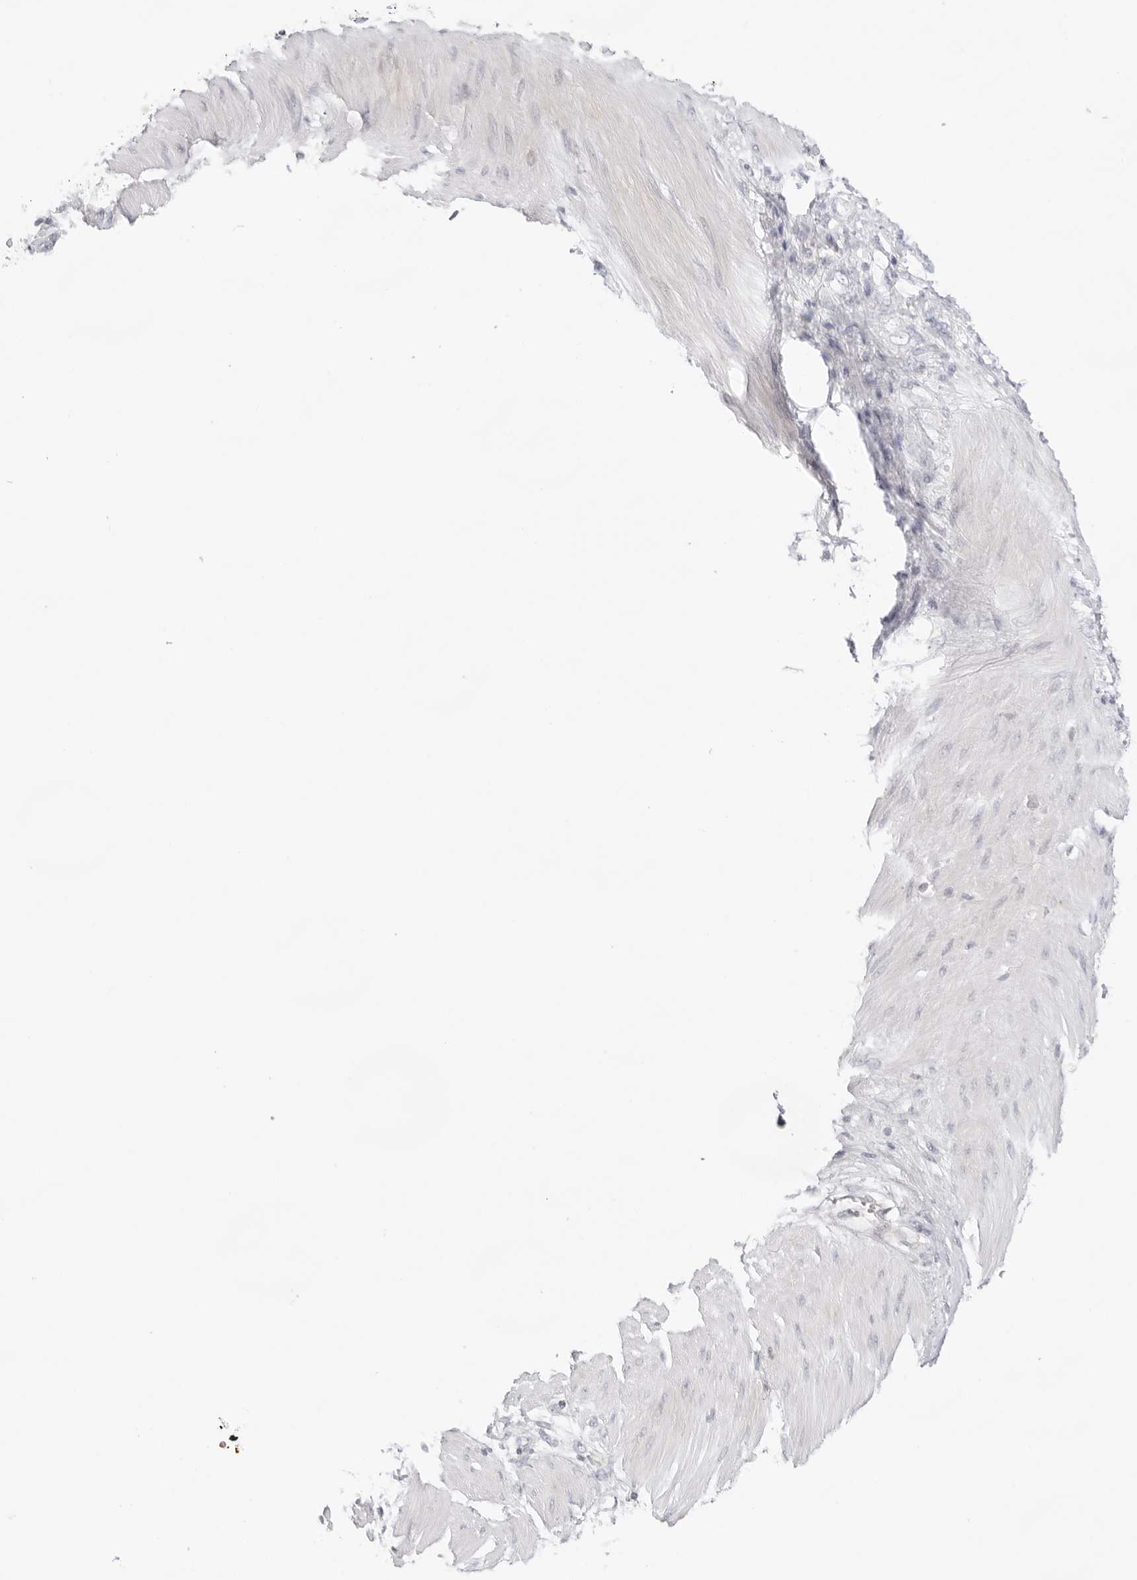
{"staining": {"intensity": "negative", "quantity": "none", "location": "none"}, "tissue": "stomach cancer", "cell_type": "Tumor cells", "image_type": "cancer", "snomed": [{"axis": "morphology", "description": "Adenocarcinoma, NOS"}, {"axis": "topography", "description": "Stomach"}], "caption": "Stomach cancer was stained to show a protein in brown. There is no significant positivity in tumor cells.", "gene": "TNFRSF14", "patient": {"sex": "female", "age": 76}}